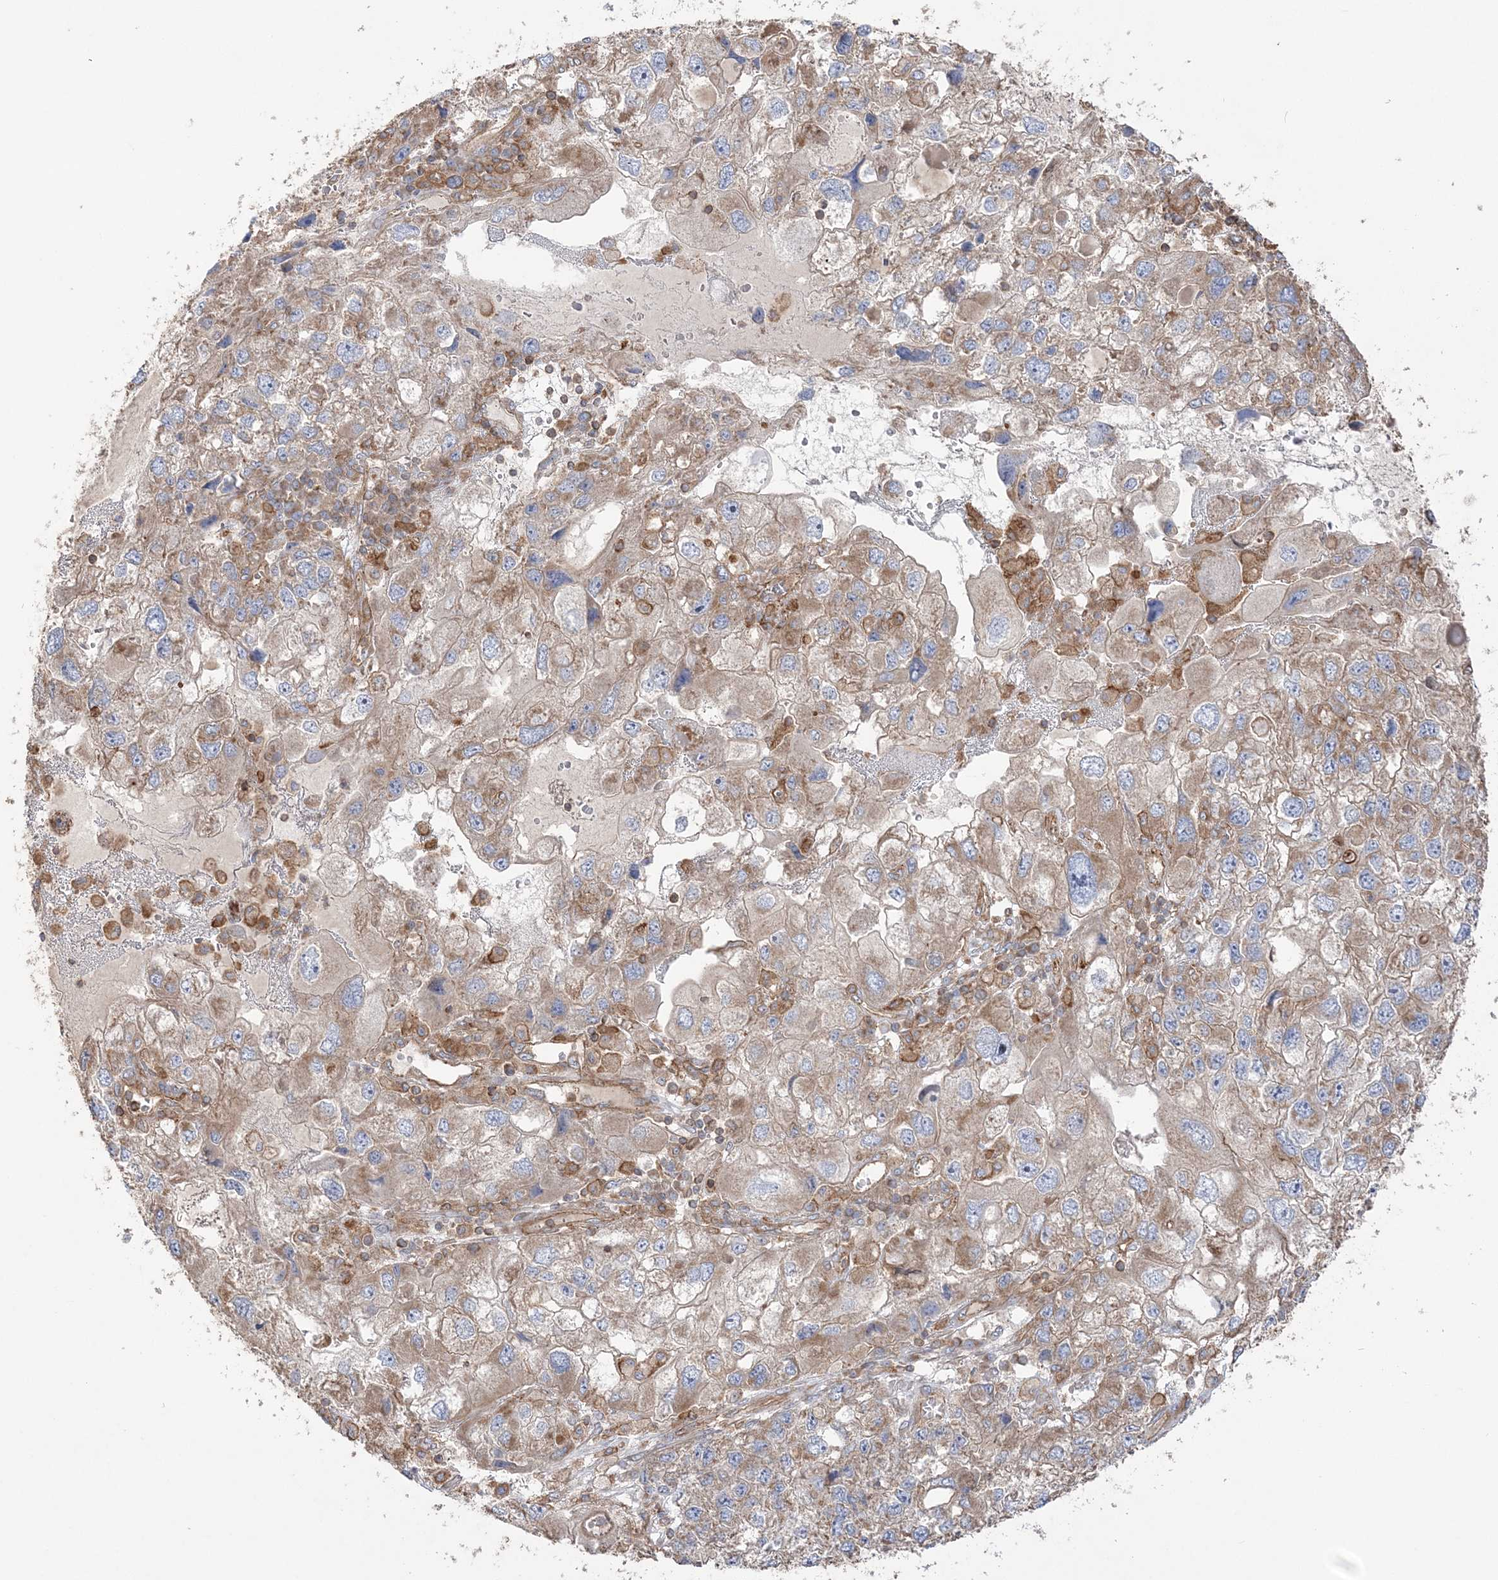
{"staining": {"intensity": "moderate", "quantity": "<25%", "location": "cytoplasmic/membranous"}, "tissue": "endometrial cancer", "cell_type": "Tumor cells", "image_type": "cancer", "snomed": [{"axis": "morphology", "description": "Adenocarcinoma, NOS"}, {"axis": "topography", "description": "Endometrium"}], "caption": "Endometrial adenocarcinoma stained for a protein exhibits moderate cytoplasmic/membranous positivity in tumor cells. (IHC, brightfield microscopy, high magnification).", "gene": "TBC1D5", "patient": {"sex": "female", "age": 49}}